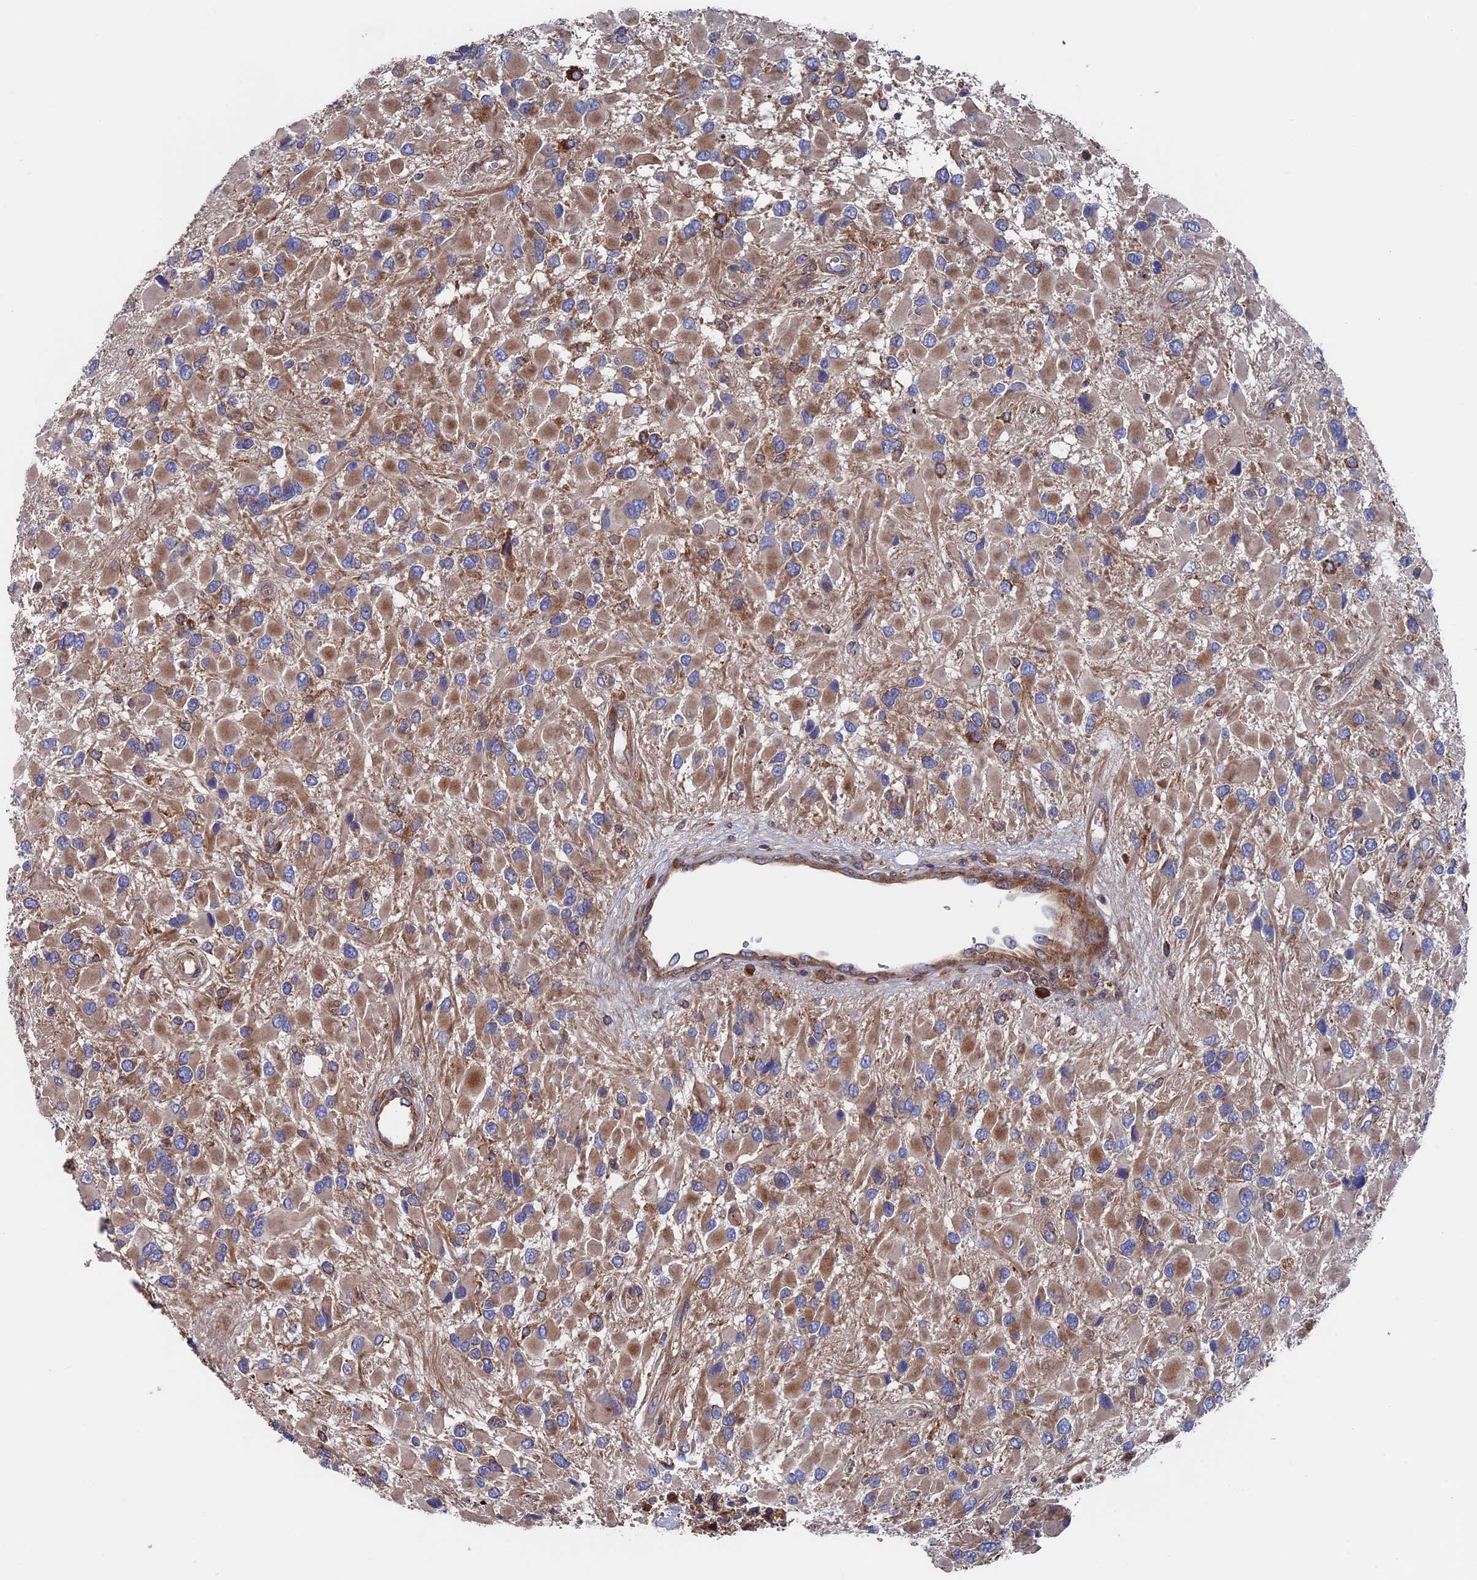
{"staining": {"intensity": "moderate", "quantity": "25%-75%", "location": "cytoplasmic/membranous"}, "tissue": "glioma", "cell_type": "Tumor cells", "image_type": "cancer", "snomed": [{"axis": "morphology", "description": "Glioma, malignant, High grade"}, {"axis": "topography", "description": "Brain"}], "caption": "Glioma was stained to show a protein in brown. There is medium levels of moderate cytoplasmic/membranous expression in approximately 25%-75% of tumor cells.", "gene": "DNAJC3", "patient": {"sex": "male", "age": 53}}